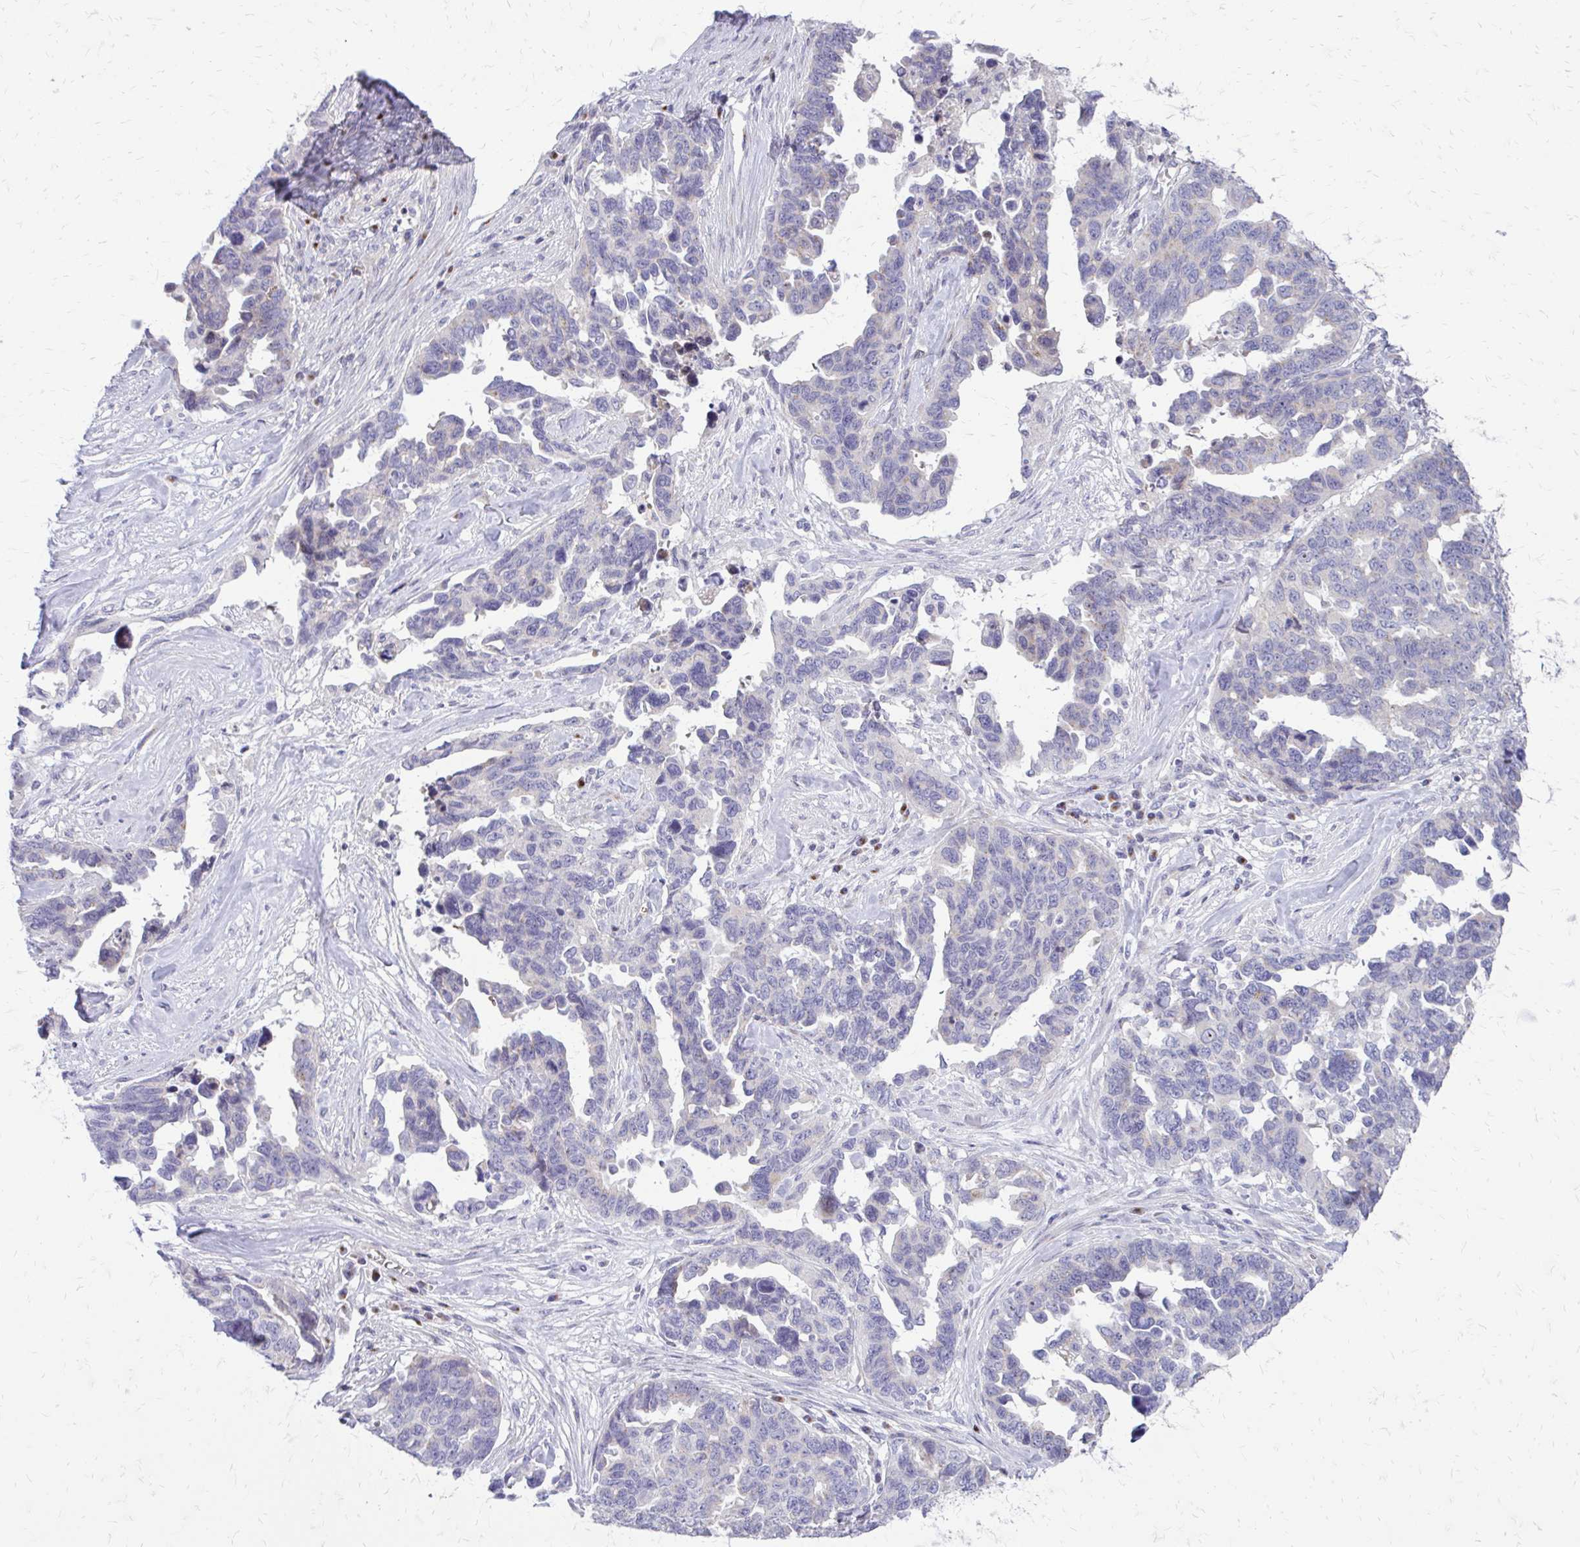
{"staining": {"intensity": "negative", "quantity": "none", "location": "none"}, "tissue": "ovarian cancer", "cell_type": "Tumor cells", "image_type": "cancer", "snomed": [{"axis": "morphology", "description": "Cystadenocarcinoma, serous, NOS"}, {"axis": "topography", "description": "Ovary"}], "caption": "IHC micrograph of neoplastic tissue: ovarian cancer stained with DAB (3,3'-diaminobenzidine) demonstrates no significant protein staining in tumor cells.", "gene": "FUNDC2", "patient": {"sex": "female", "age": 69}}